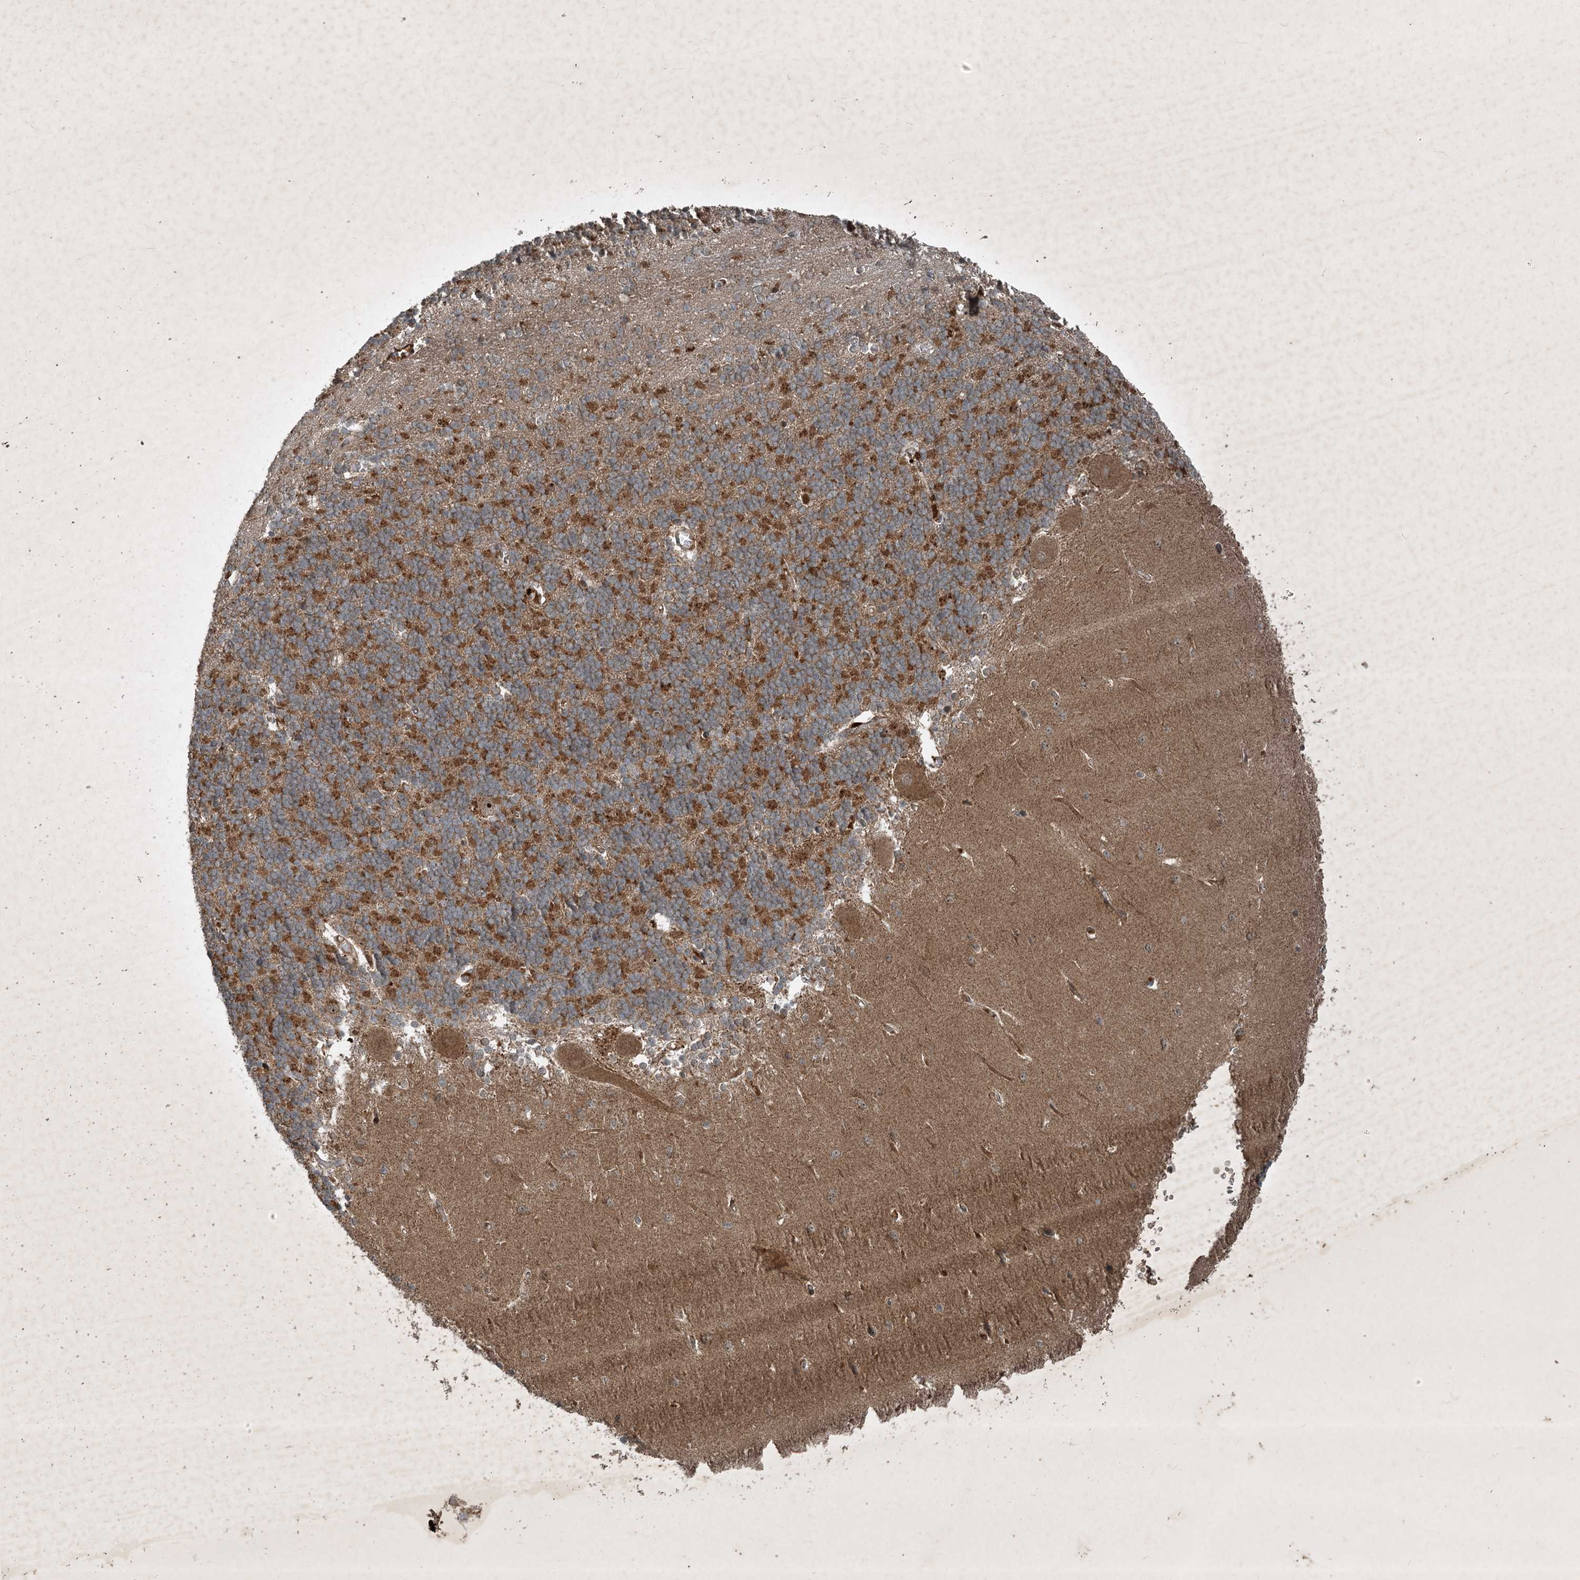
{"staining": {"intensity": "moderate", "quantity": ">75%", "location": "cytoplasmic/membranous"}, "tissue": "cerebellum", "cell_type": "Cells in granular layer", "image_type": "normal", "snomed": [{"axis": "morphology", "description": "Normal tissue, NOS"}, {"axis": "topography", "description": "Cerebellum"}], "caption": "About >75% of cells in granular layer in benign cerebellum show moderate cytoplasmic/membranous protein positivity as visualized by brown immunohistochemical staining.", "gene": "UNC93A", "patient": {"sex": "male", "age": 37}}